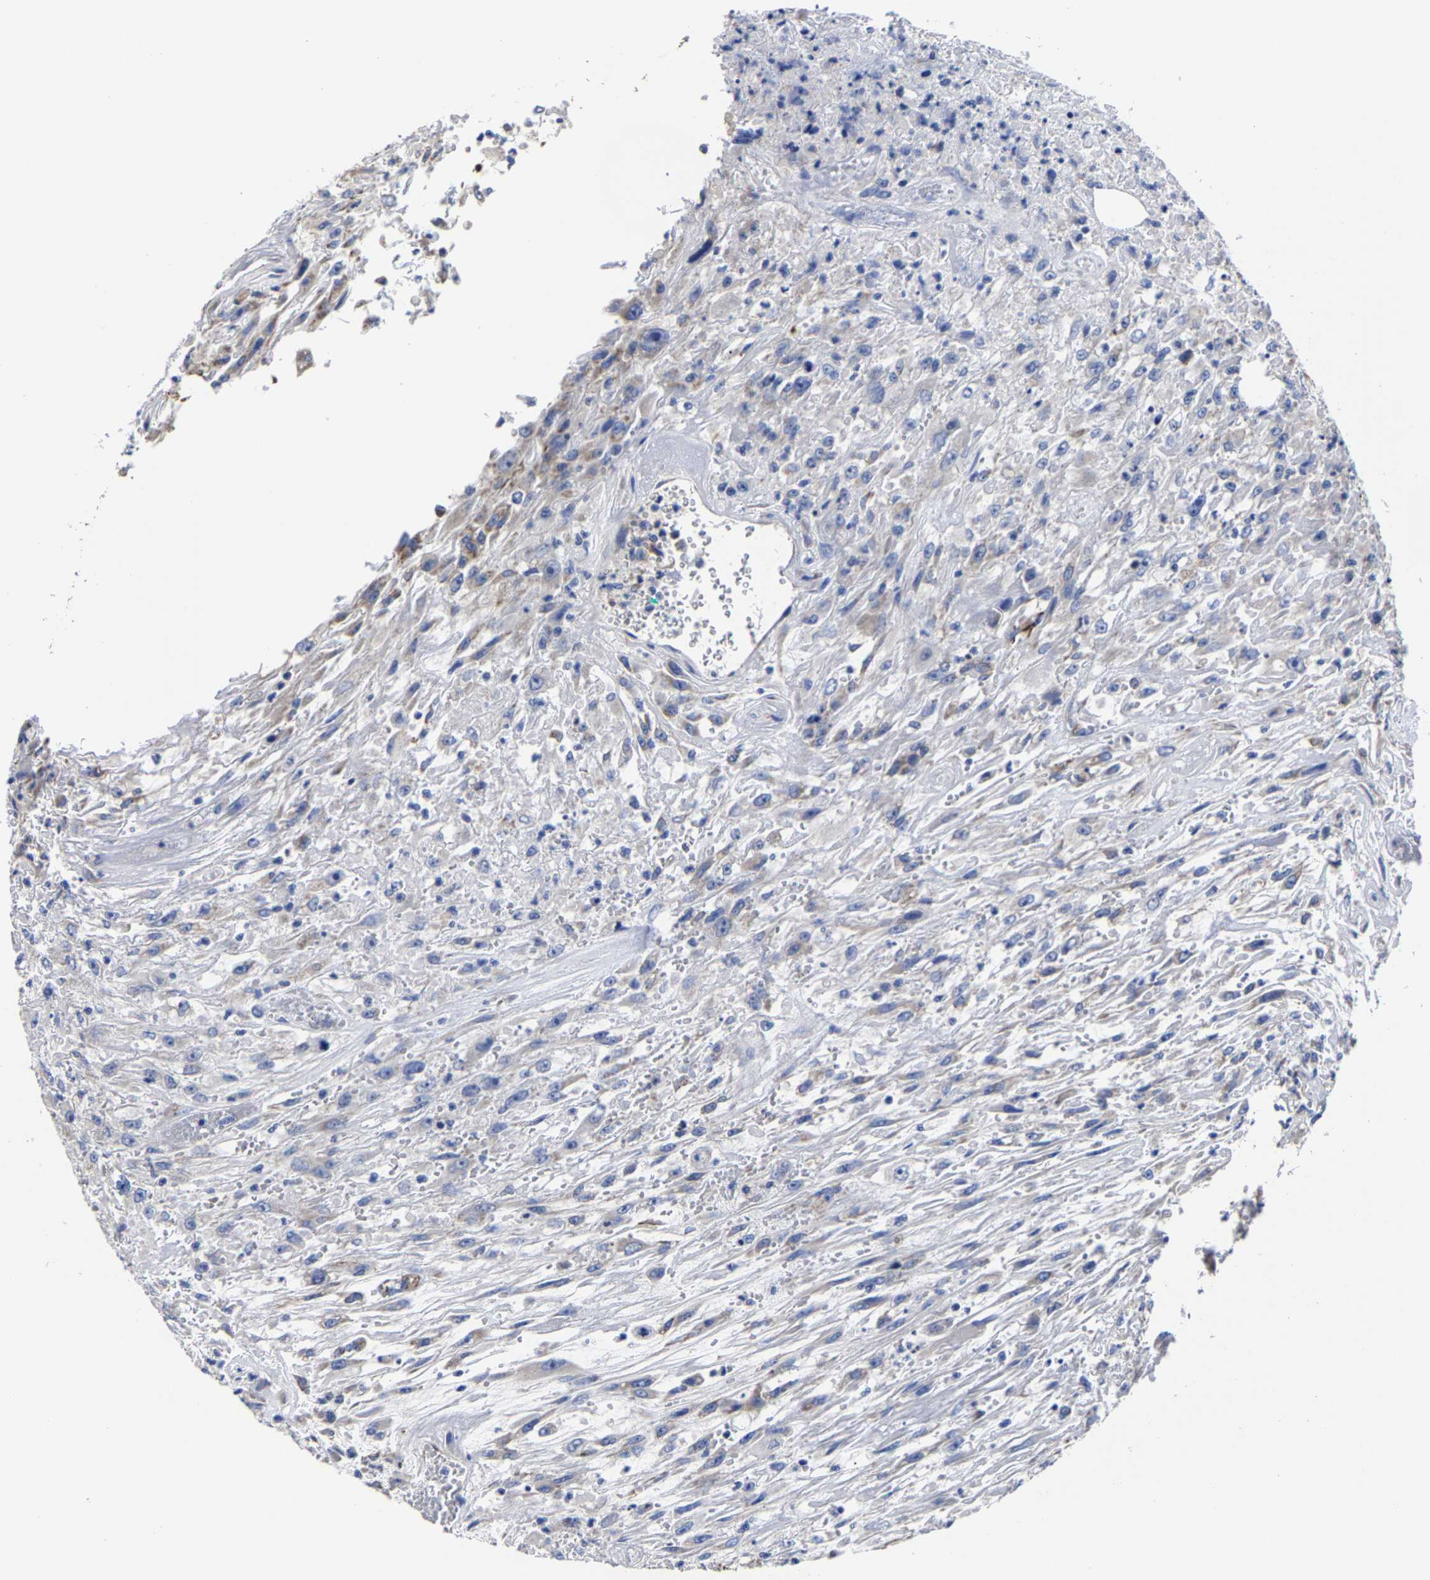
{"staining": {"intensity": "negative", "quantity": "none", "location": "none"}, "tissue": "urothelial cancer", "cell_type": "Tumor cells", "image_type": "cancer", "snomed": [{"axis": "morphology", "description": "Urothelial carcinoma, High grade"}, {"axis": "topography", "description": "Urinary bladder"}], "caption": "Immunohistochemistry of human urothelial carcinoma (high-grade) exhibits no expression in tumor cells. Brightfield microscopy of immunohistochemistry (IHC) stained with DAB (3,3'-diaminobenzidine) (brown) and hematoxylin (blue), captured at high magnification.", "gene": "AASS", "patient": {"sex": "male", "age": 46}}